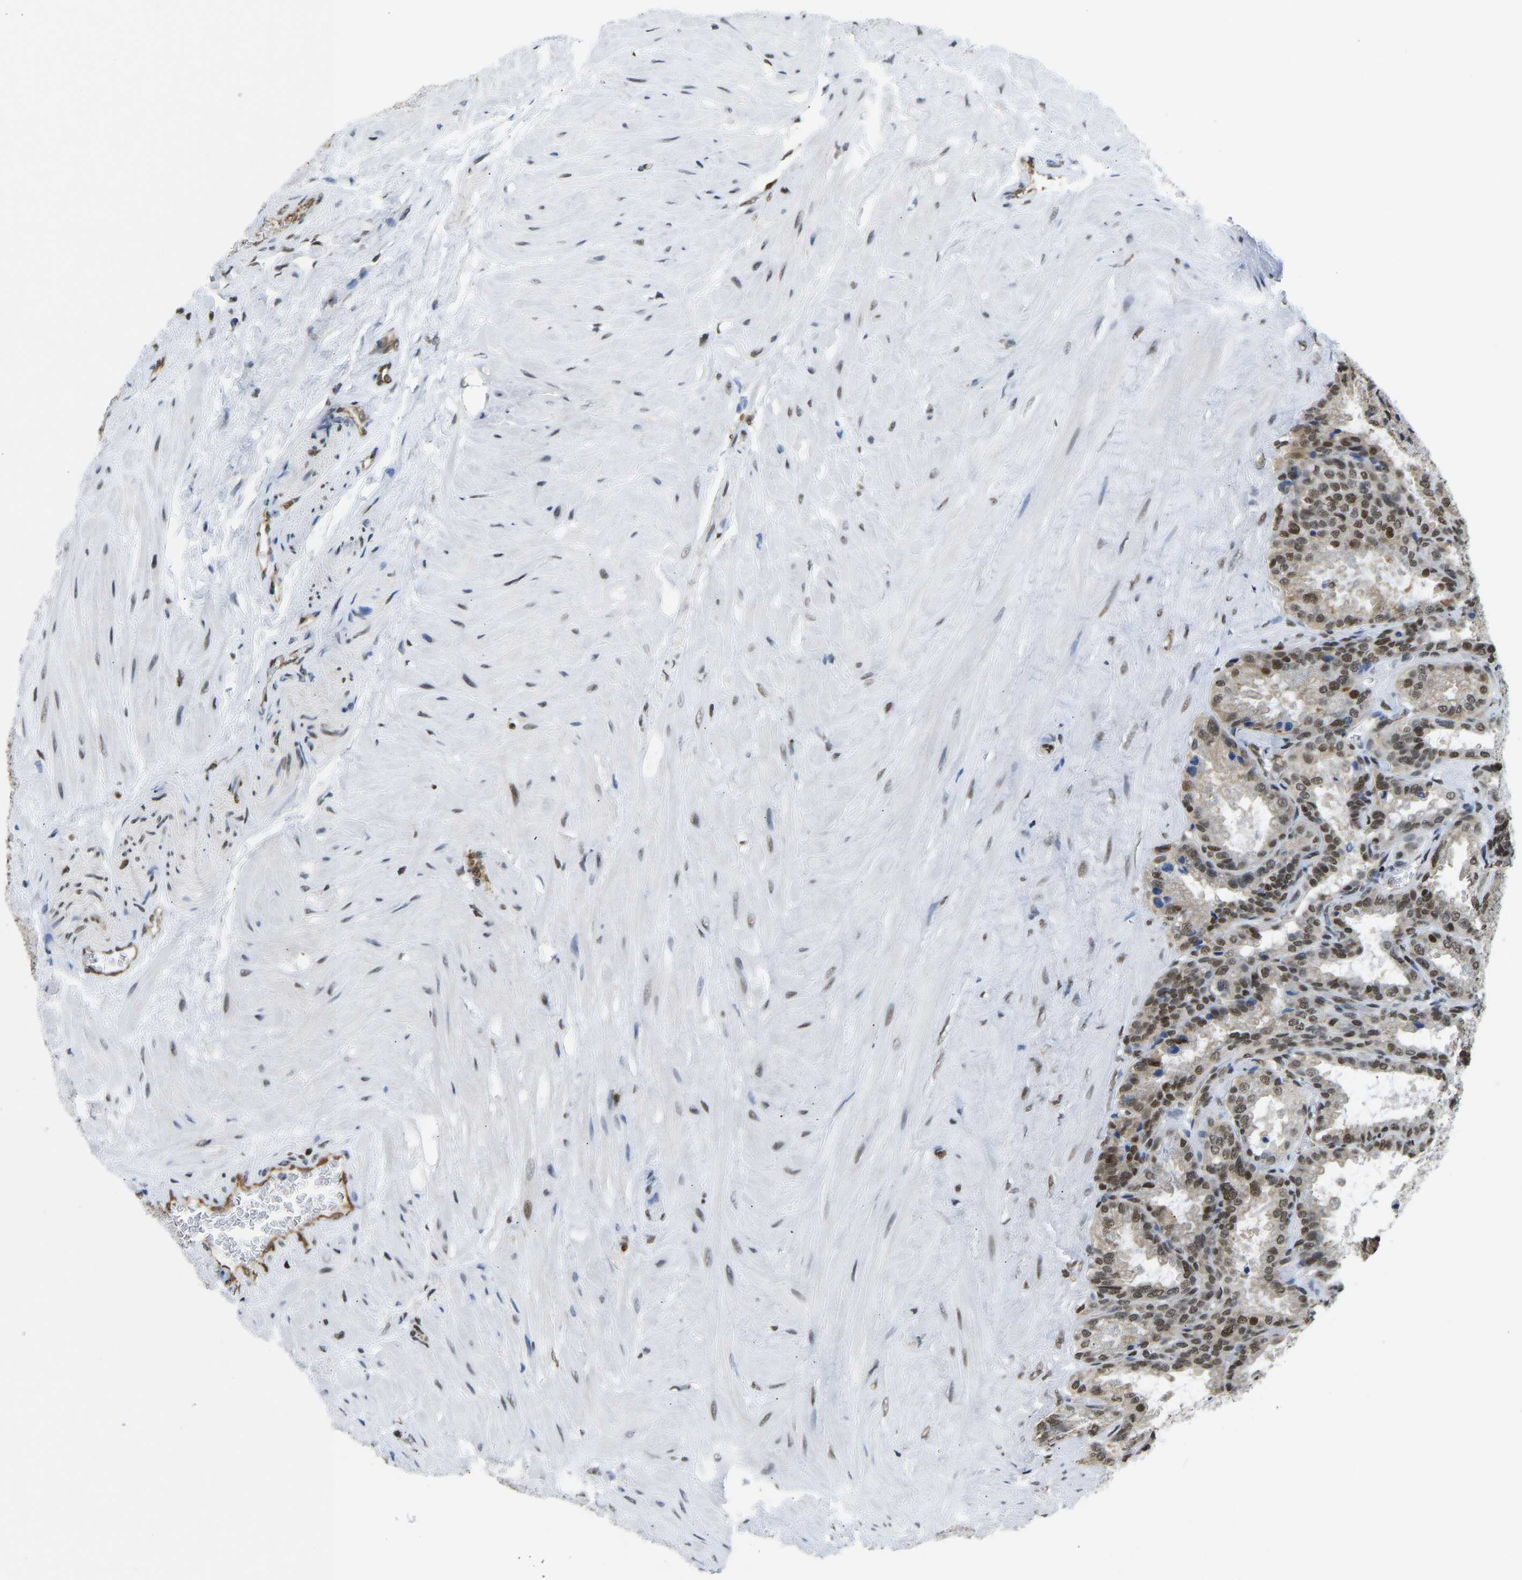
{"staining": {"intensity": "strong", "quantity": "25%-75%", "location": "nuclear"}, "tissue": "seminal vesicle", "cell_type": "Glandular cells", "image_type": "normal", "snomed": [{"axis": "morphology", "description": "Normal tissue, NOS"}, {"axis": "topography", "description": "Seminal veicle"}], "caption": "A micrograph showing strong nuclear expression in about 25%-75% of glandular cells in unremarkable seminal vesicle, as visualized by brown immunohistochemical staining.", "gene": "ZSCAN20", "patient": {"sex": "male", "age": 46}}